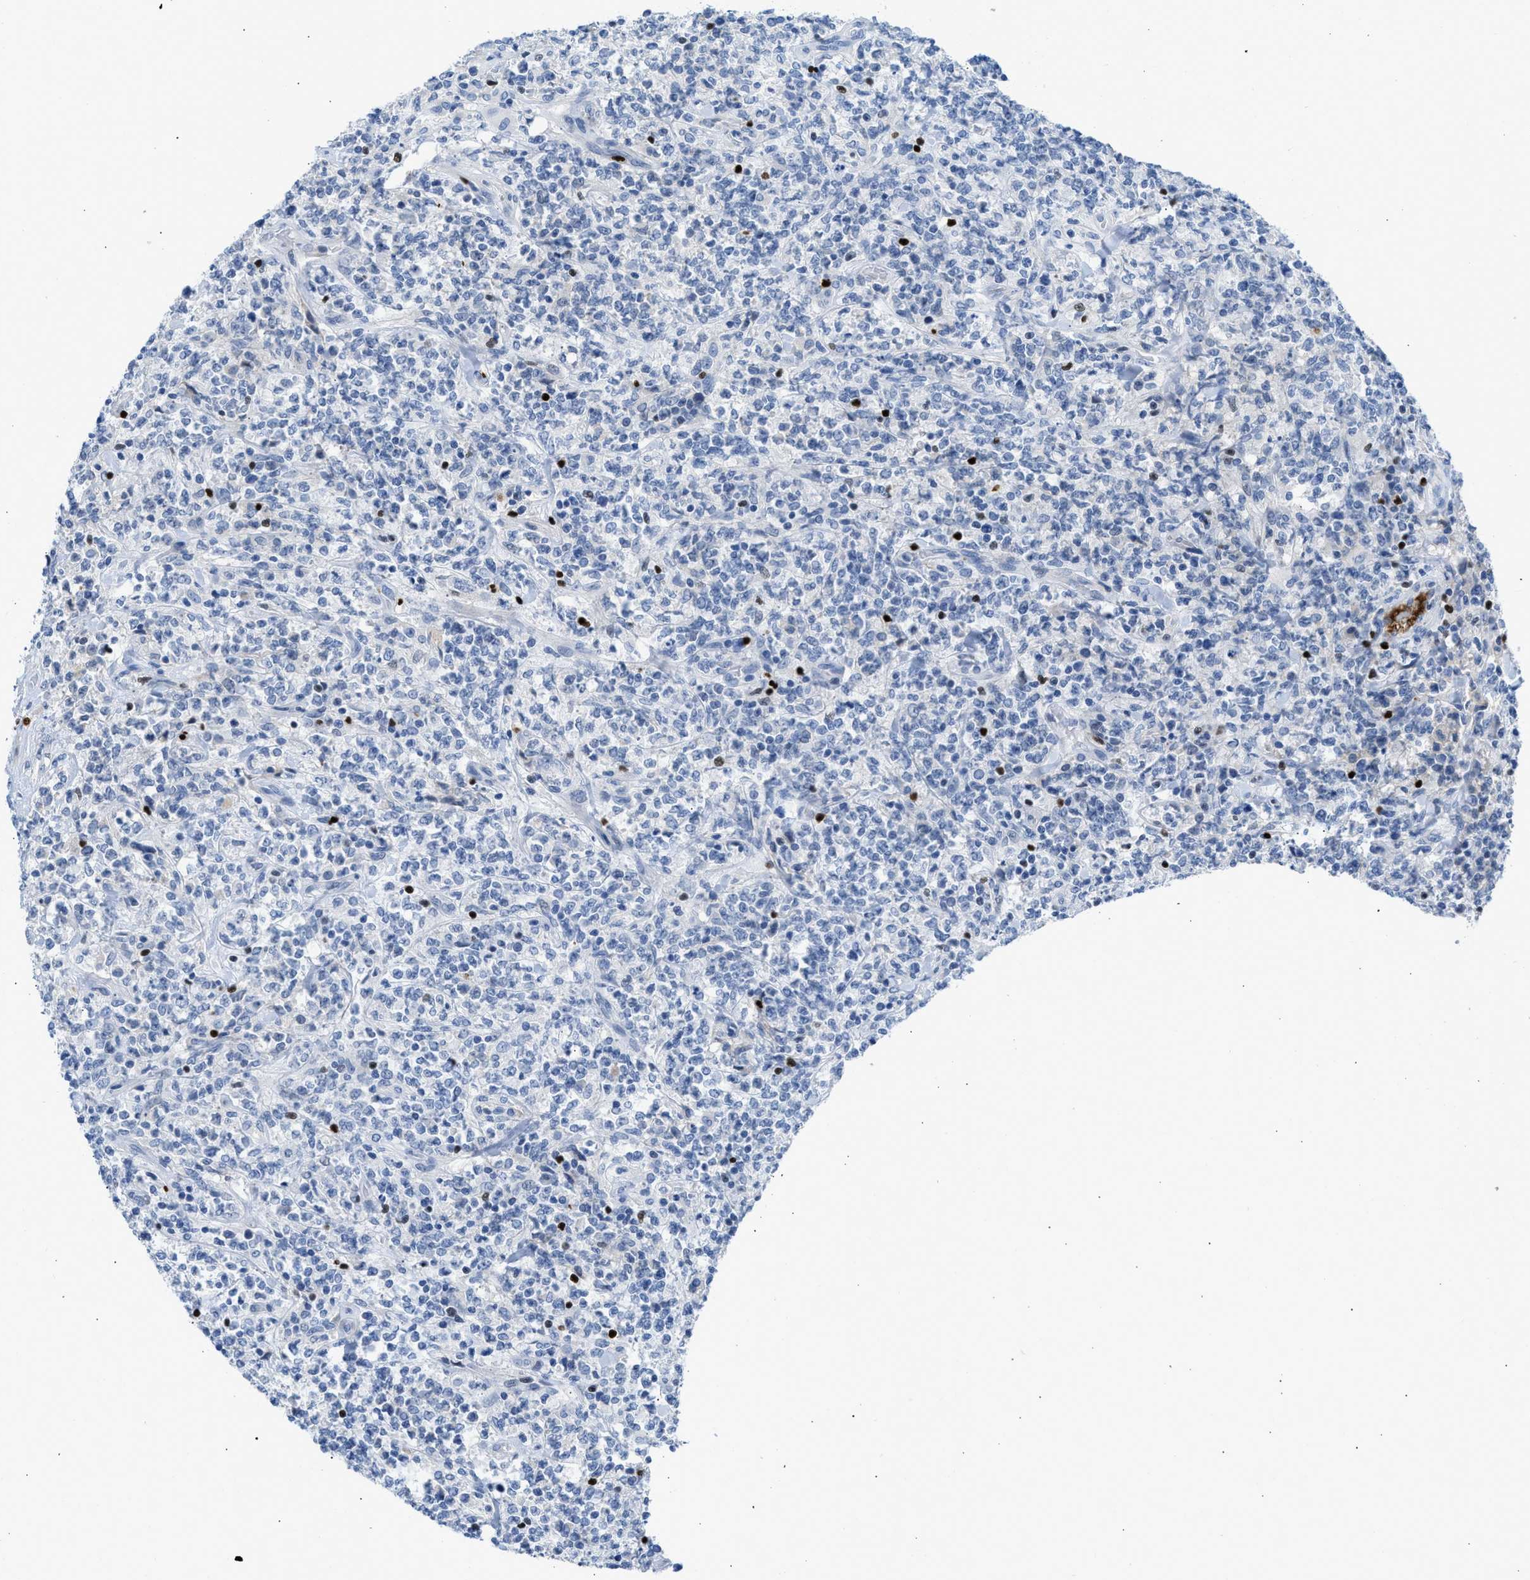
{"staining": {"intensity": "negative", "quantity": "none", "location": "none"}, "tissue": "lymphoma", "cell_type": "Tumor cells", "image_type": "cancer", "snomed": [{"axis": "morphology", "description": "Malignant lymphoma, non-Hodgkin's type, High grade"}, {"axis": "topography", "description": "Soft tissue"}], "caption": "High-grade malignant lymphoma, non-Hodgkin's type was stained to show a protein in brown. There is no significant staining in tumor cells.", "gene": "LEF1", "patient": {"sex": "male", "age": 18}}